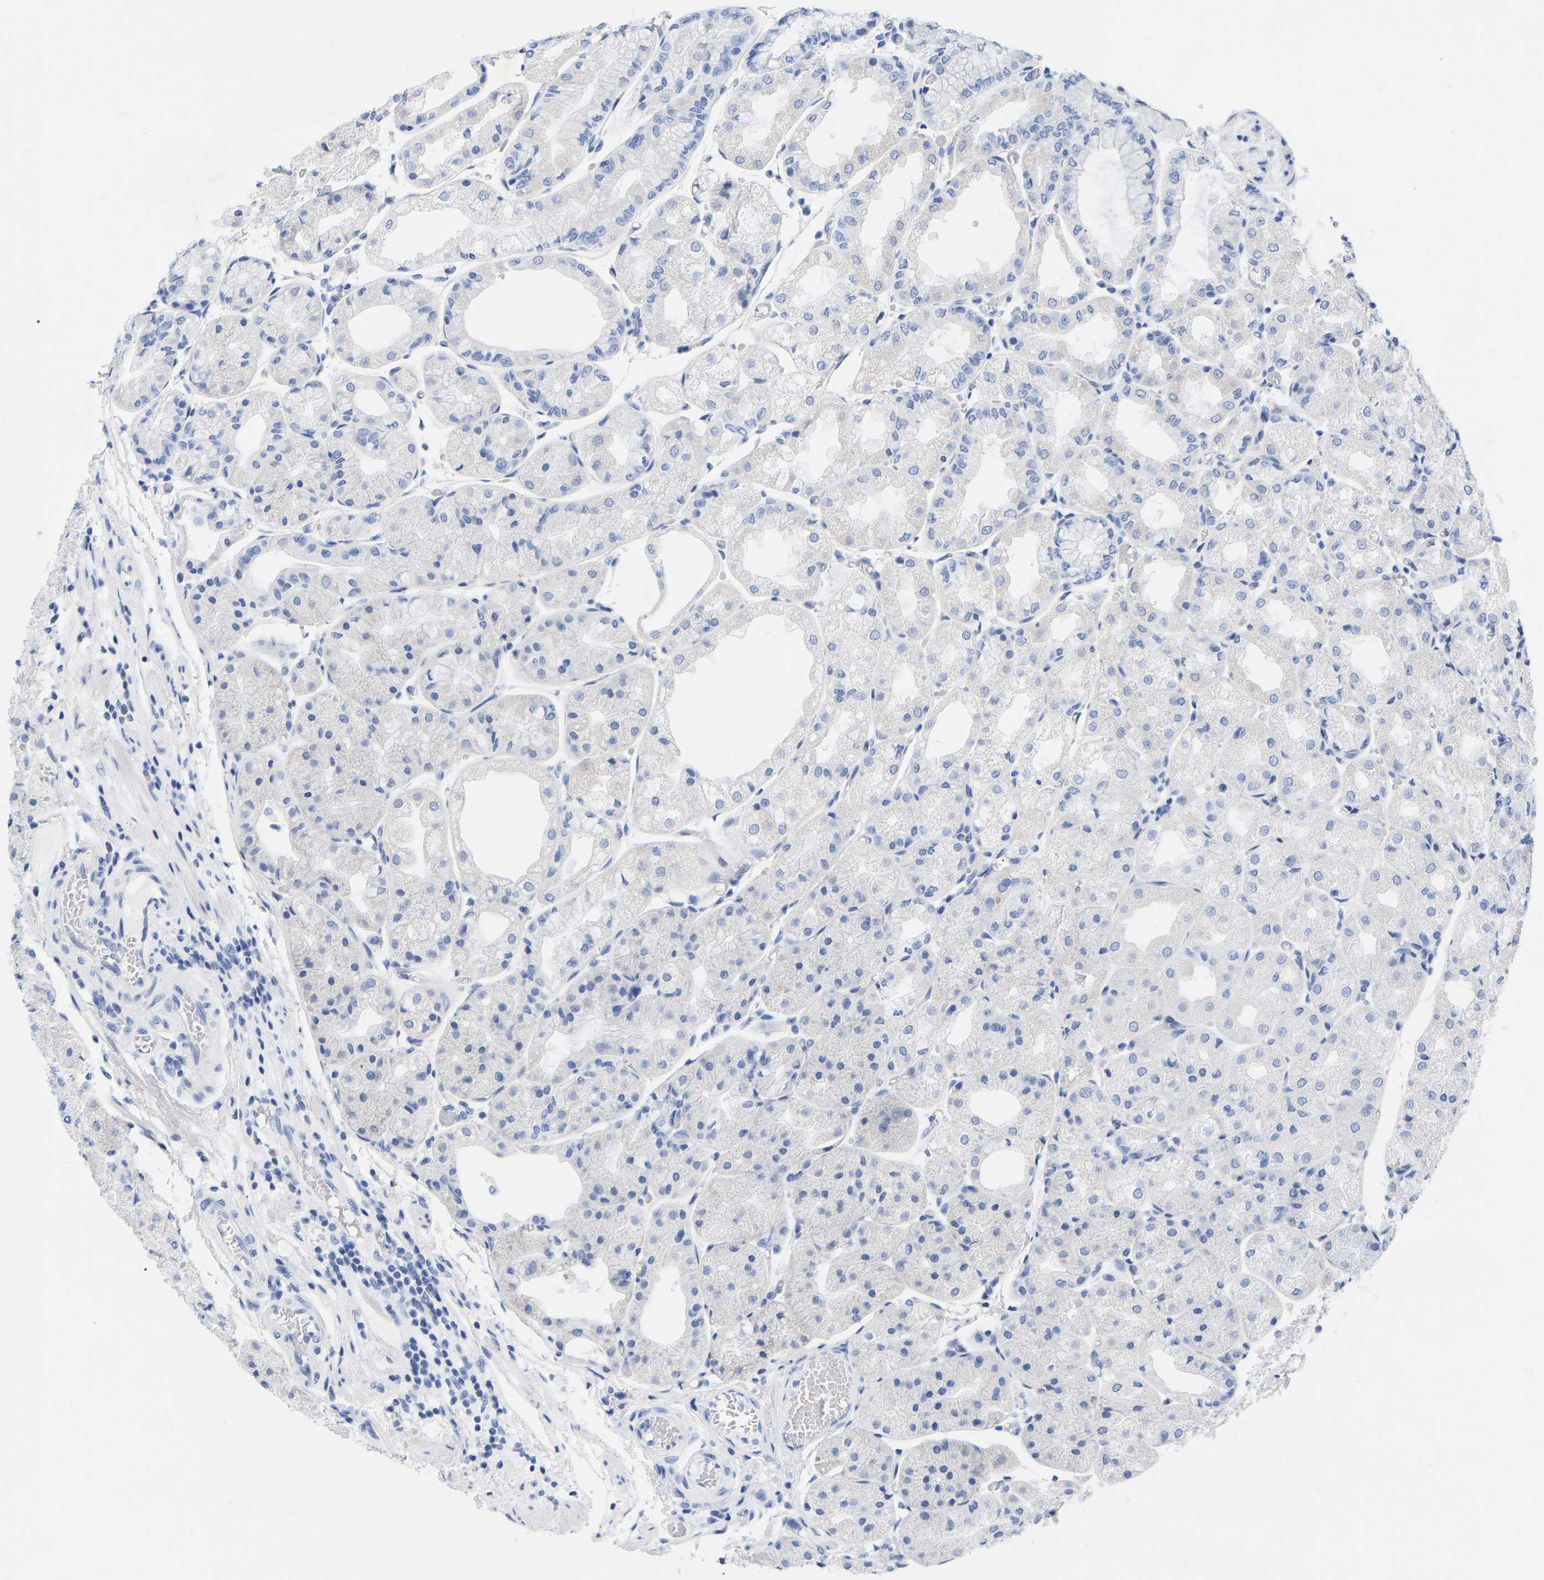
{"staining": {"intensity": "negative", "quantity": "none", "location": "none"}, "tissue": "stomach", "cell_type": "Glandular cells", "image_type": "normal", "snomed": [{"axis": "morphology", "description": "Normal tissue, NOS"}, {"axis": "topography", "description": "Stomach, upper"}], "caption": "This is a micrograph of IHC staining of unremarkable stomach, which shows no staining in glandular cells.", "gene": "ZNF629", "patient": {"sex": "male", "age": 72}}